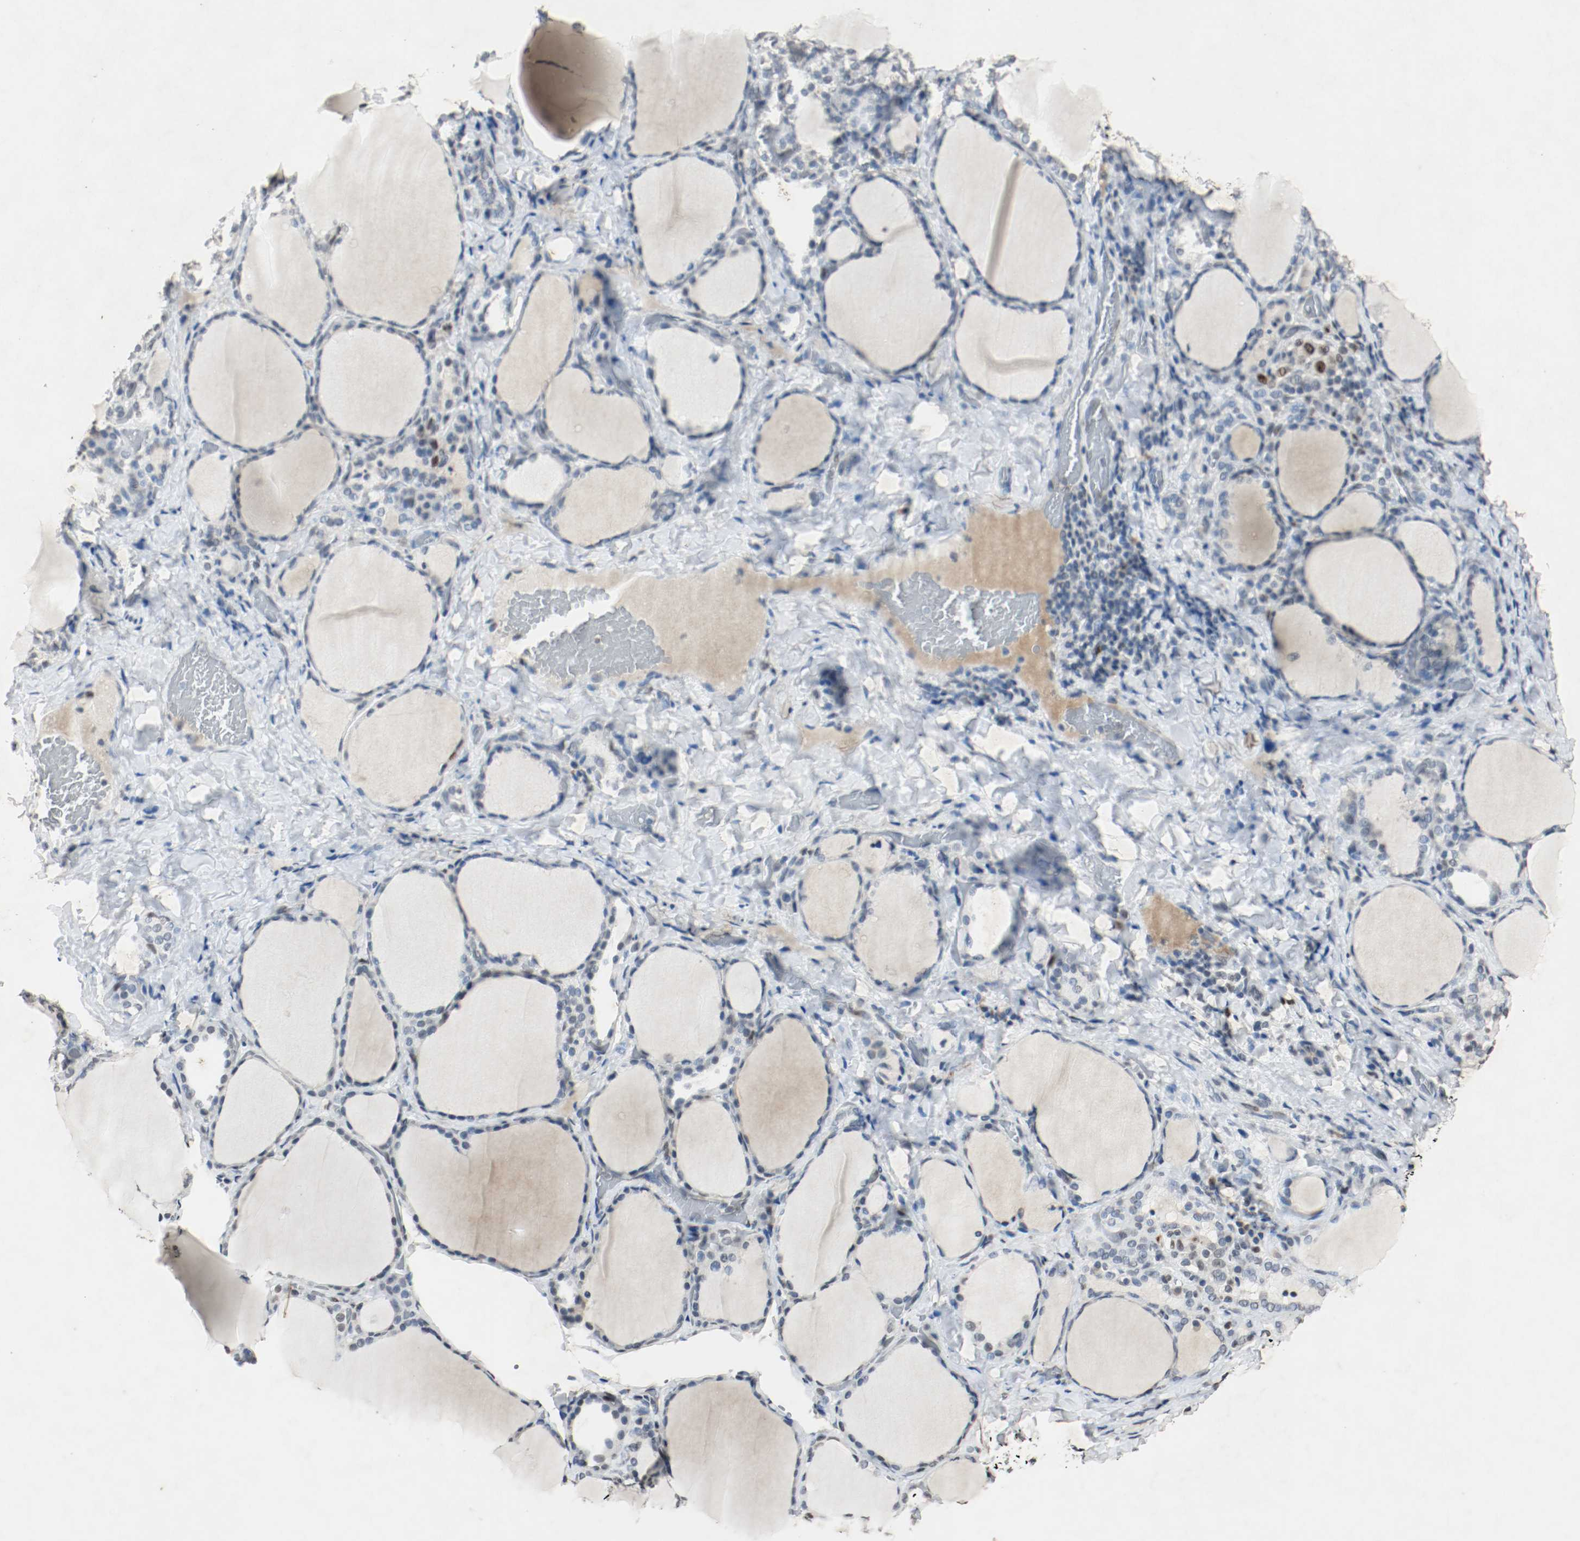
{"staining": {"intensity": "moderate", "quantity": "<25%", "location": "nuclear"}, "tissue": "thyroid gland", "cell_type": "Glandular cells", "image_type": "normal", "snomed": [{"axis": "morphology", "description": "Normal tissue, NOS"}, {"axis": "morphology", "description": "Papillary adenocarcinoma, NOS"}, {"axis": "topography", "description": "Thyroid gland"}], "caption": "Immunohistochemistry (IHC) of normal thyroid gland reveals low levels of moderate nuclear positivity in about <25% of glandular cells.", "gene": "DNMT1", "patient": {"sex": "female", "age": 30}}